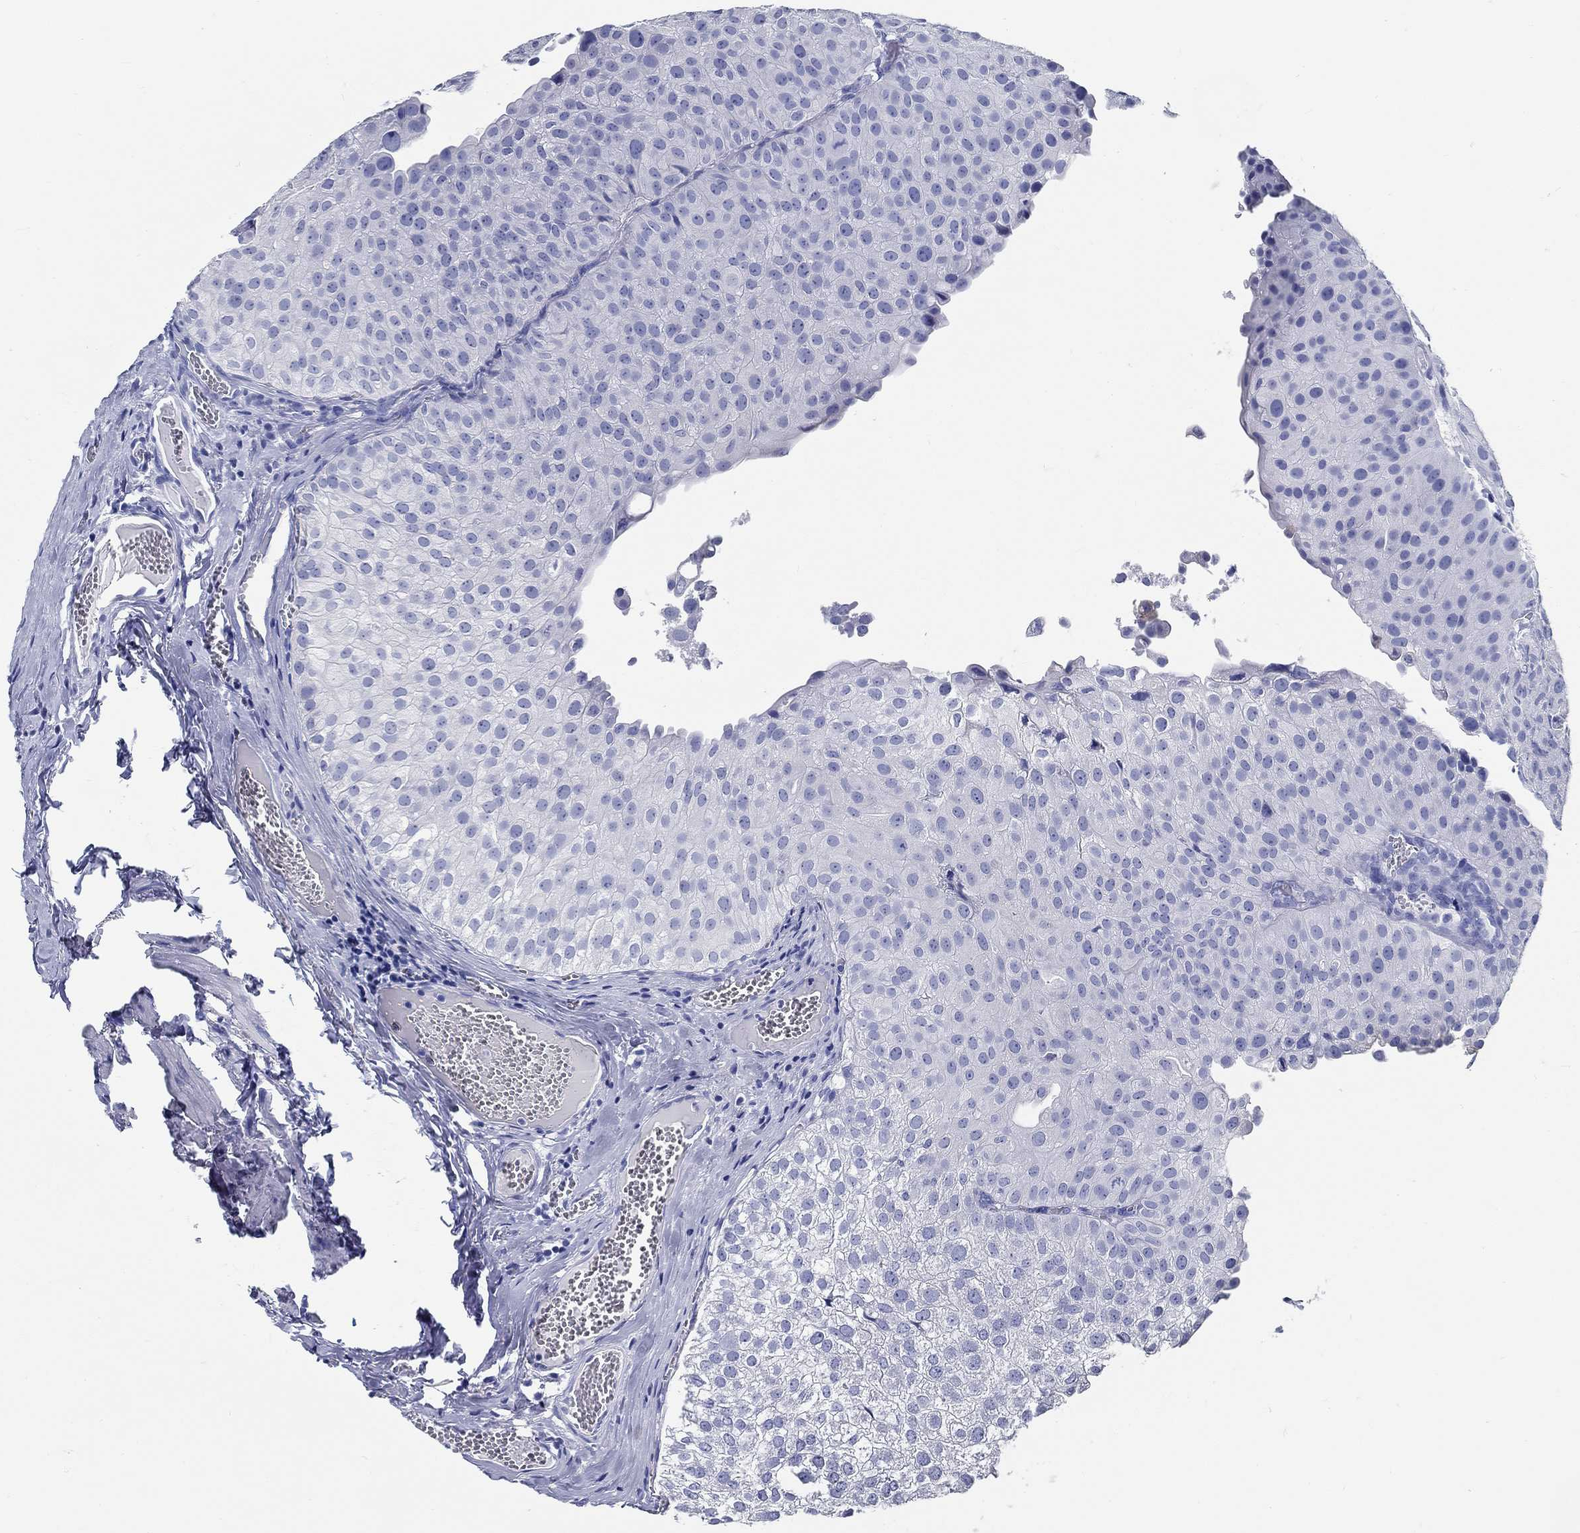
{"staining": {"intensity": "negative", "quantity": "none", "location": "none"}, "tissue": "urothelial cancer", "cell_type": "Tumor cells", "image_type": "cancer", "snomed": [{"axis": "morphology", "description": "Urothelial carcinoma, Low grade"}, {"axis": "topography", "description": "Urinary bladder"}], "caption": "A high-resolution image shows immunohistochemistry staining of urothelial cancer, which reveals no significant staining in tumor cells.", "gene": "RD3L", "patient": {"sex": "female", "age": 78}}